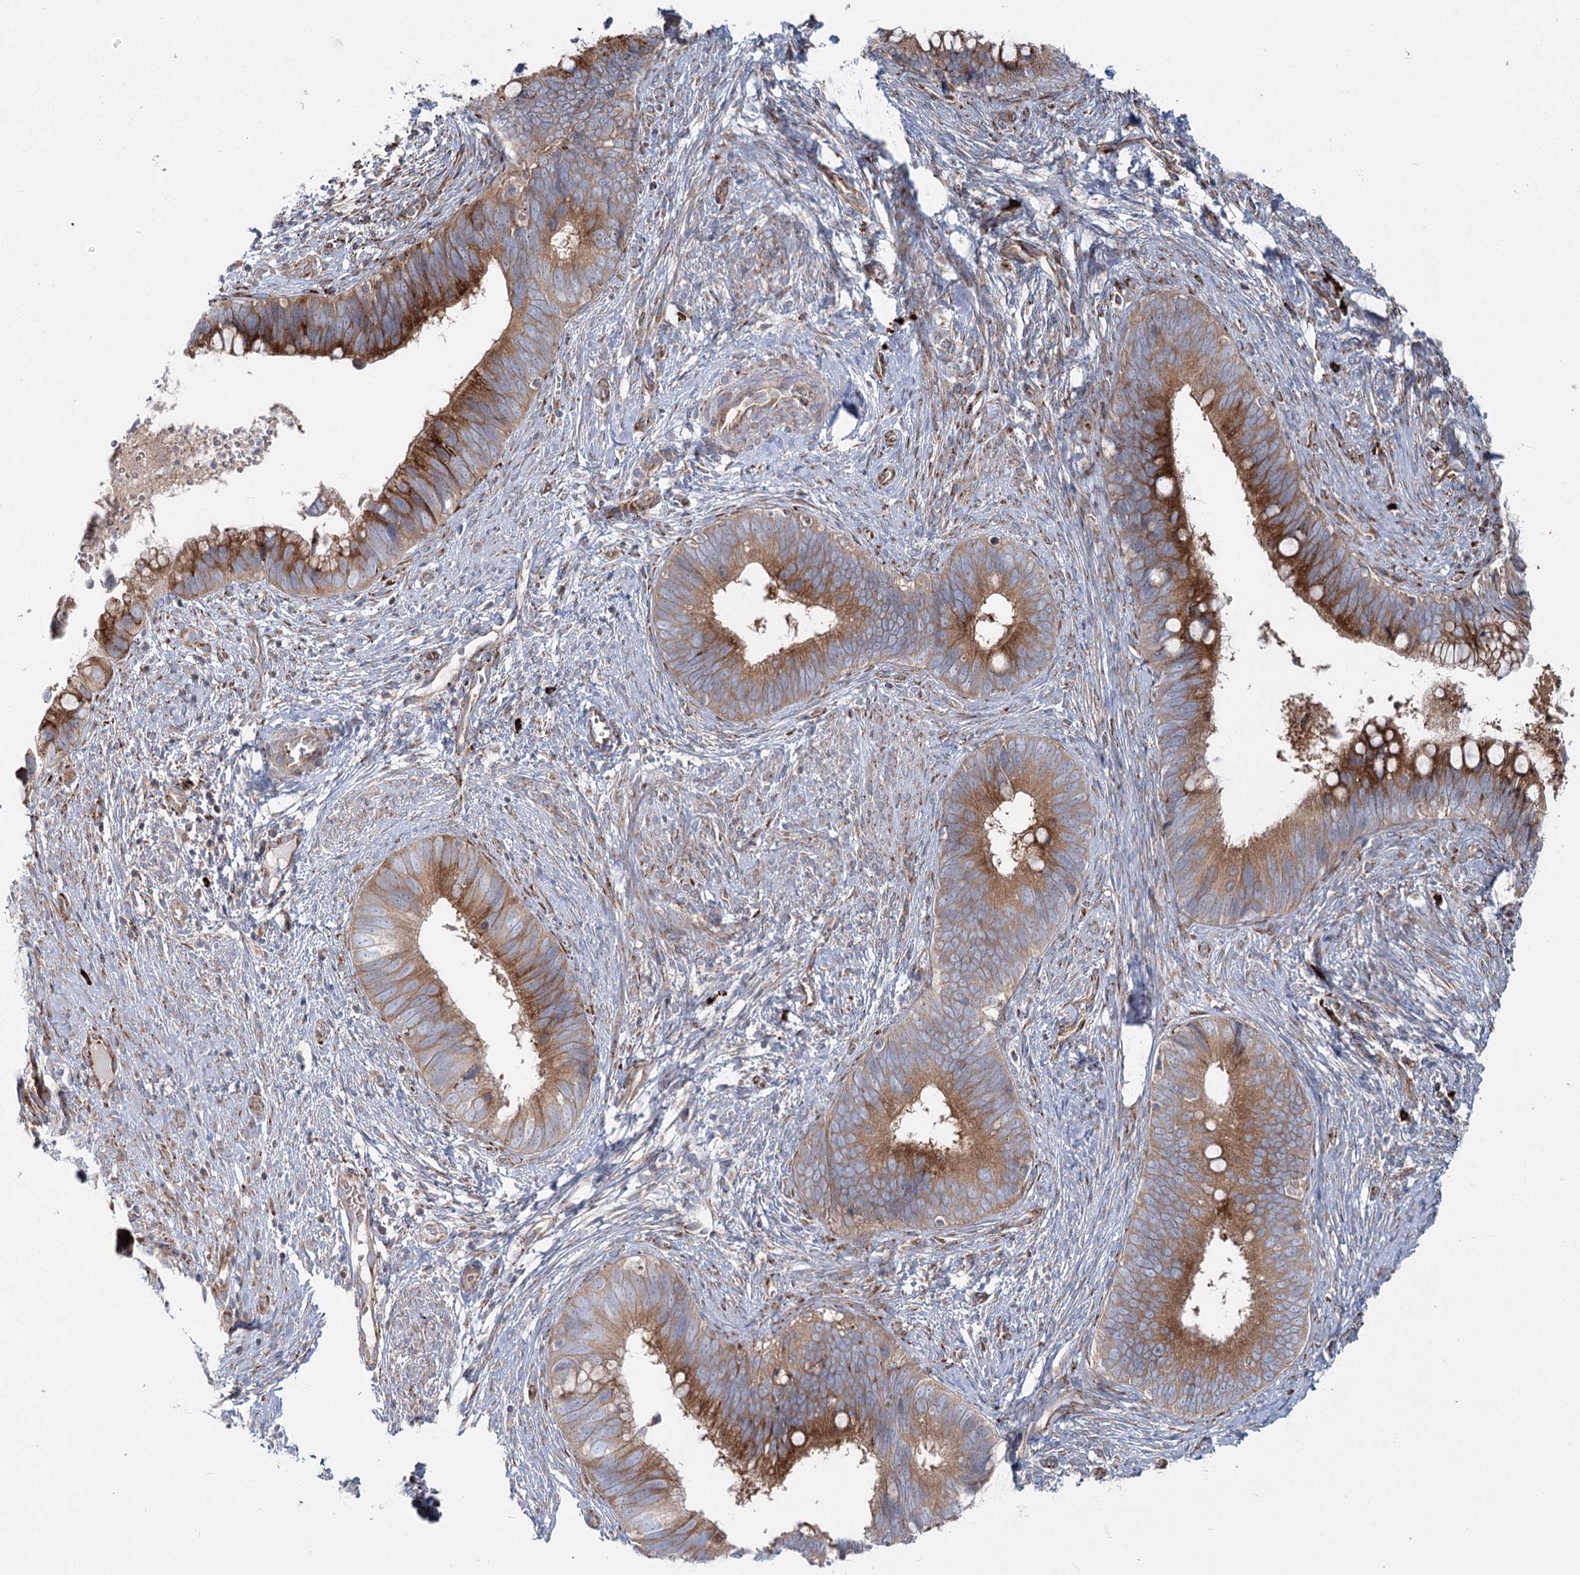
{"staining": {"intensity": "moderate", "quantity": ">75%", "location": "cytoplasmic/membranous"}, "tissue": "cervical cancer", "cell_type": "Tumor cells", "image_type": "cancer", "snomed": [{"axis": "morphology", "description": "Adenocarcinoma, NOS"}, {"axis": "topography", "description": "Cervix"}], "caption": "Protein staining demonstrates moderate cytoplasmic/membranous staining in approximately >75% of tumor cells in adenocarcinoma (cervical).", "gene": "POGLUT1", "patient": {"sex": "female", "age": 42}}